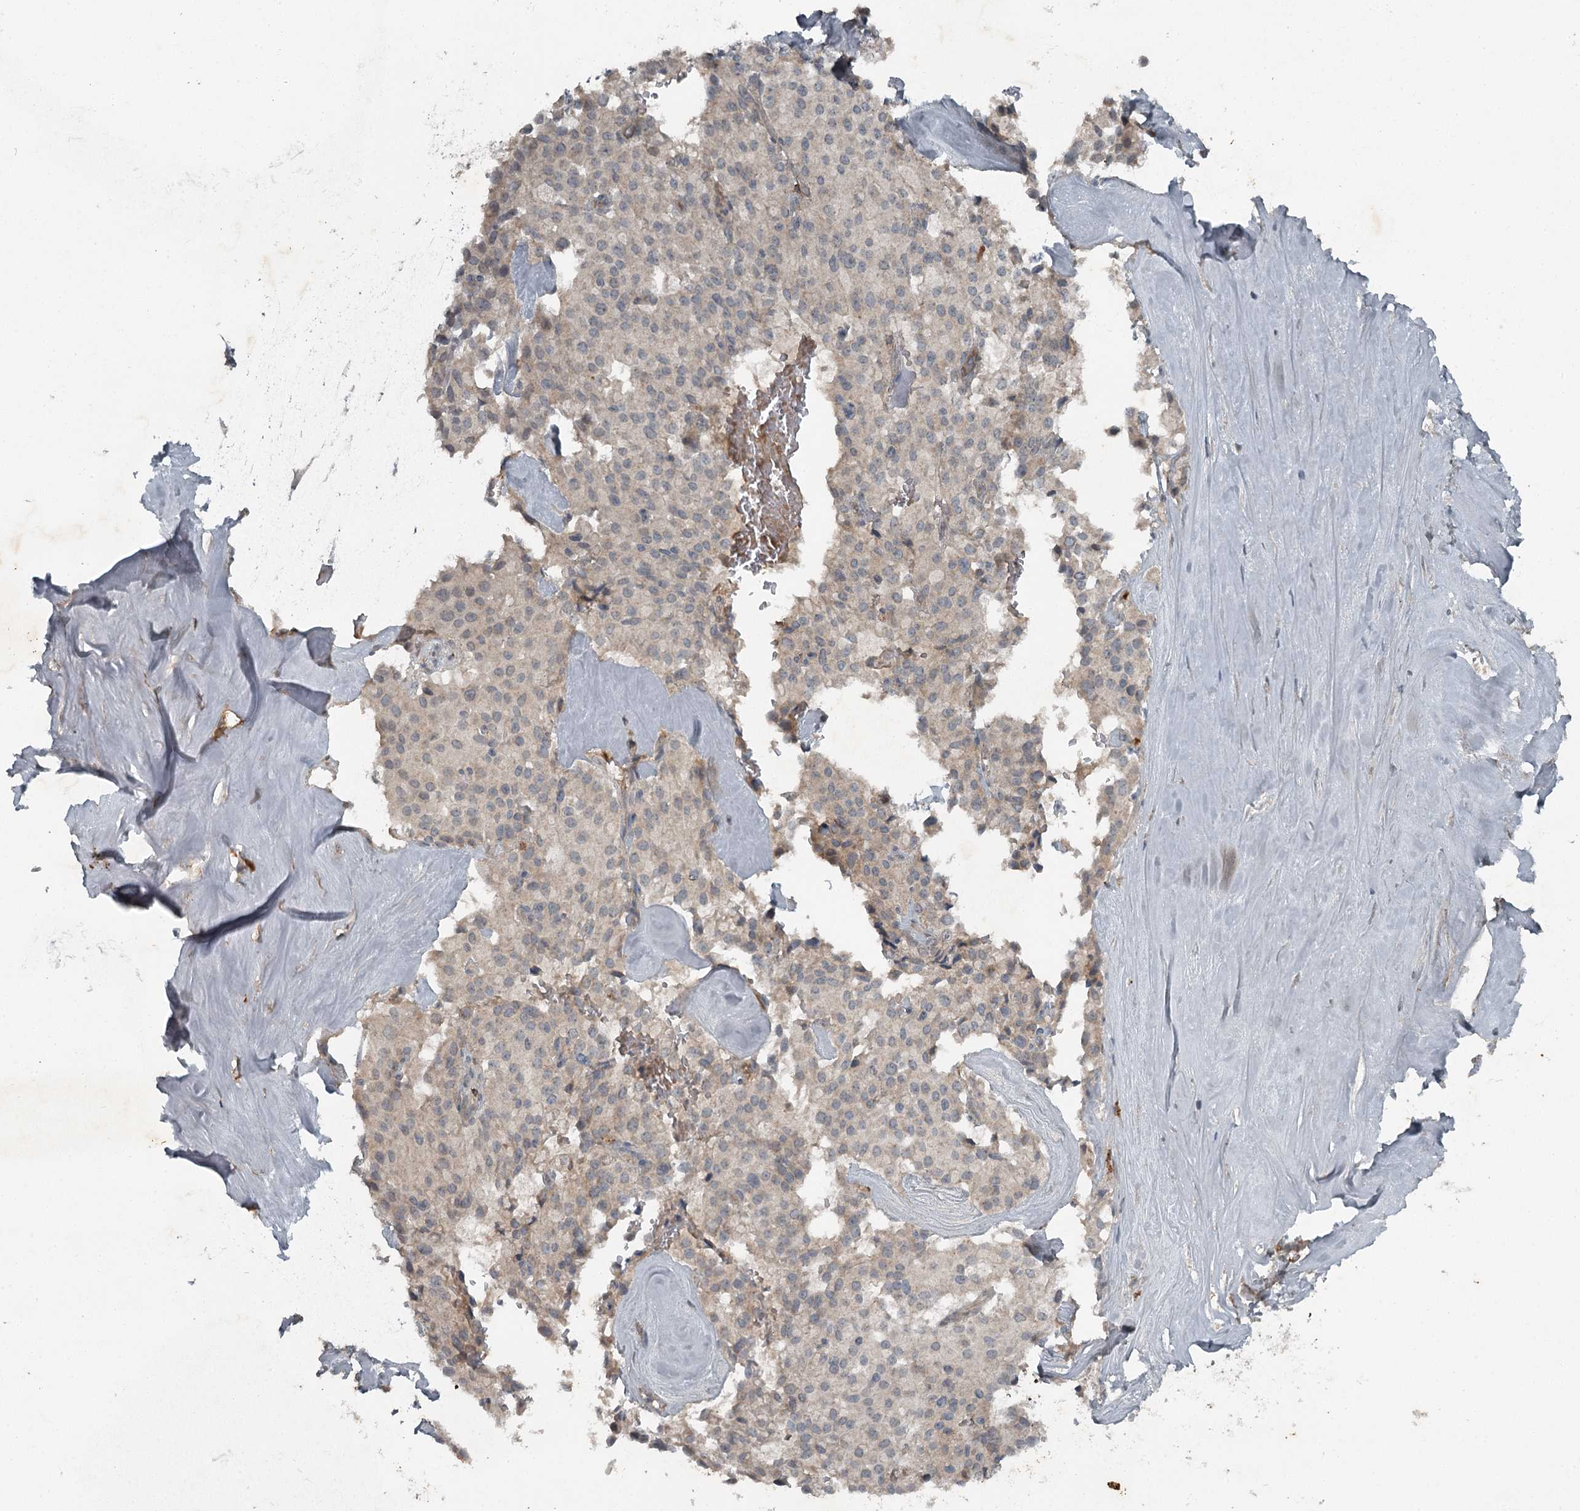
{"staining": {"intensity": "weak", "quantity": "<25%", "location": "cytoplasmic/membranous"}, "tissue": "pancreatic cancer", "cell_type": "Tumor cells", "image_type": "cancer", "snomed": [{"axis": "morphology", "description": "Adenocarcinoma, NOS"}, {"axis": "topography", "description": "Pancreas"}], "caption": "Immunohistochemistry (IHC) photomicrograph of neoplastic tissue: human pancreatic cancer (adenocarcinoma) stained with DAB displays no significant protein staining in tumor cells. (Brightfield microscopy of DAB IHC at high magnification).", "gene": "SLC39A8", "patient": {"sex": "male", "age": 65}}